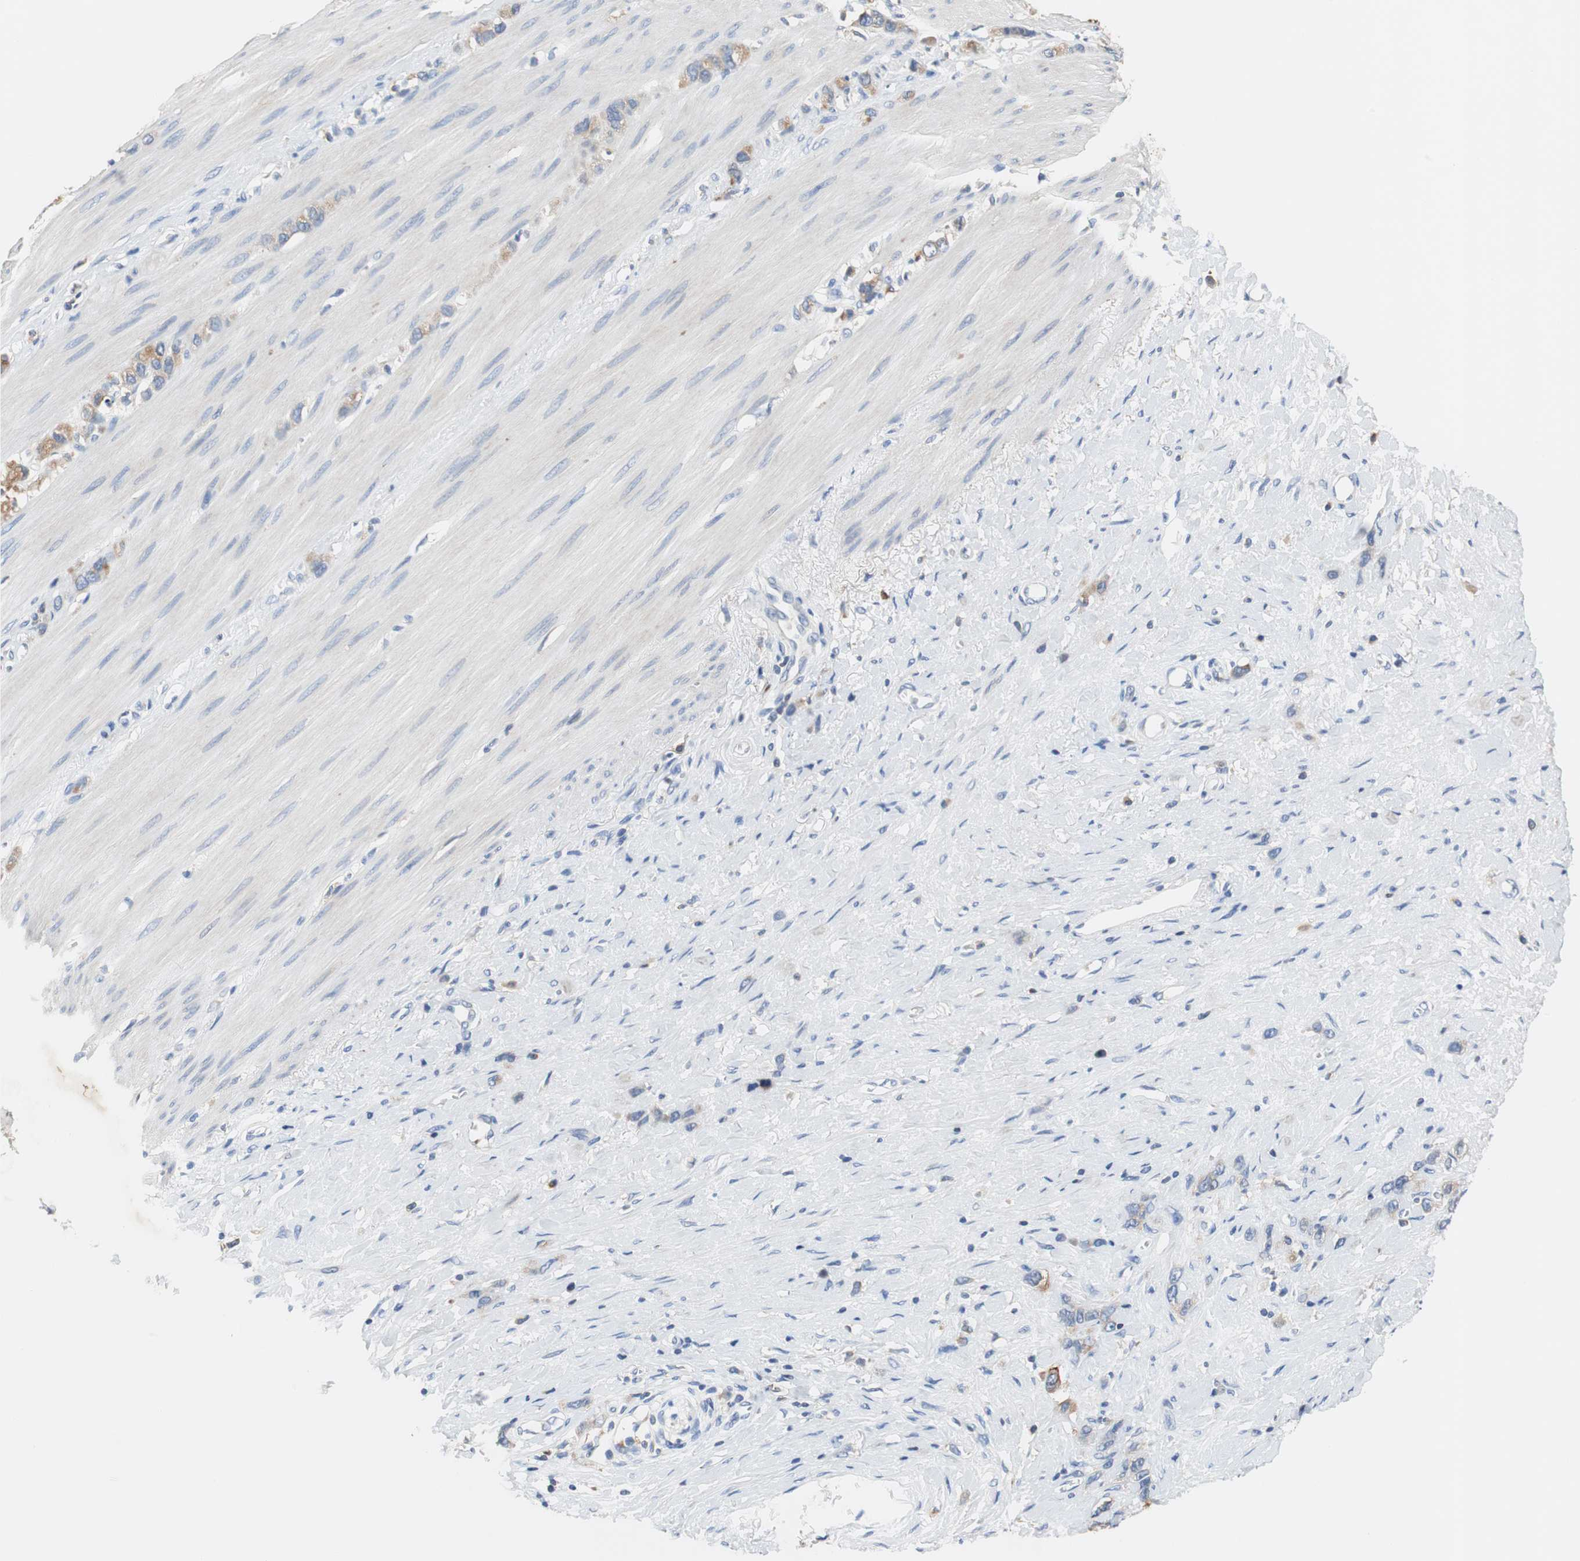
{"staining": {"intensity": "moderate", "quantity": "25%-75%", "location": "cytoplasmic/membranous"}, "tissue": "stomach cancer", "cell_type": "Tumor cells", "image_type": "cancer", "snomed": [{"axis": "morphology", "description": "Normal tissue, NOS"}, {"axis": "morphology", "description": "Adenocarcinoma, NOS"}, {"axis": "morphology", "description": "Adenocarcinoma, High grade"}, {"axis": "topography", "description": "Stomach, upper"}, {"axis": "topography", "description": "Stomach"}], "caption": "Adenocarcinoma (high-grade) (stomach) stained with a protein marker reveals moderate staining in tumor cells.", "gene": "VAMP8", "patient": {"sex": "female", "age": 65}}